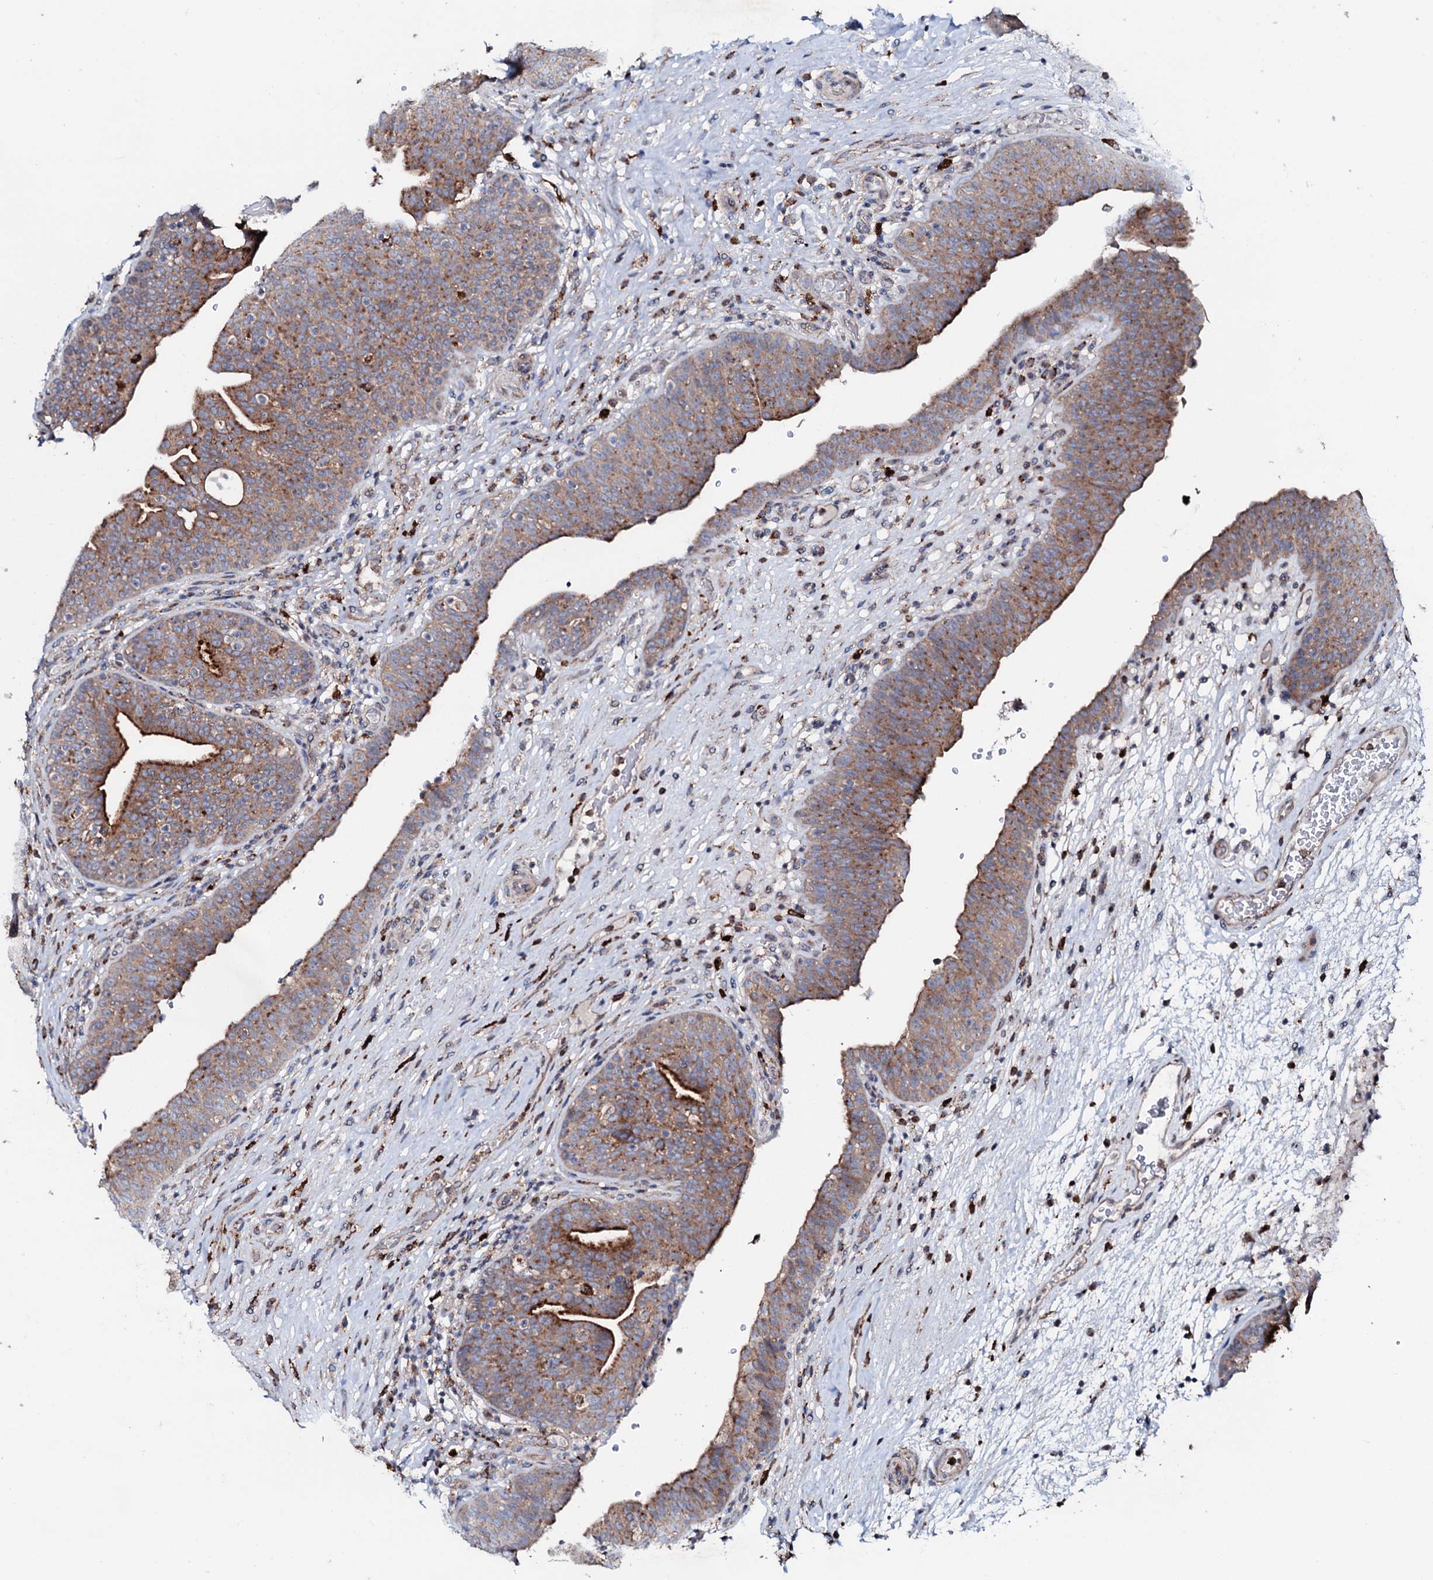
{"staining": {"intensity": "moderate", "quantity": ">75%", "location": "cytoplasmic/membranous"}, "tissue": "urinary bladder", "cell_type": "Urothelial cells", "image_type": "normal", "snomed": [{"axis": "morphology", "description": "Normal tissue, NOS"}, {"axis": "topography", "description": "Urinary bladder"}], "caption": "IHC image of normal human urinary bladder stained for a protein (brown), which shows medium levels of moderate cytoplasmic/membranous positivity in approximately >75% of urothelial cells.", "gene": "P2RX4", "patient": {"sex": "male", "age": 71}}